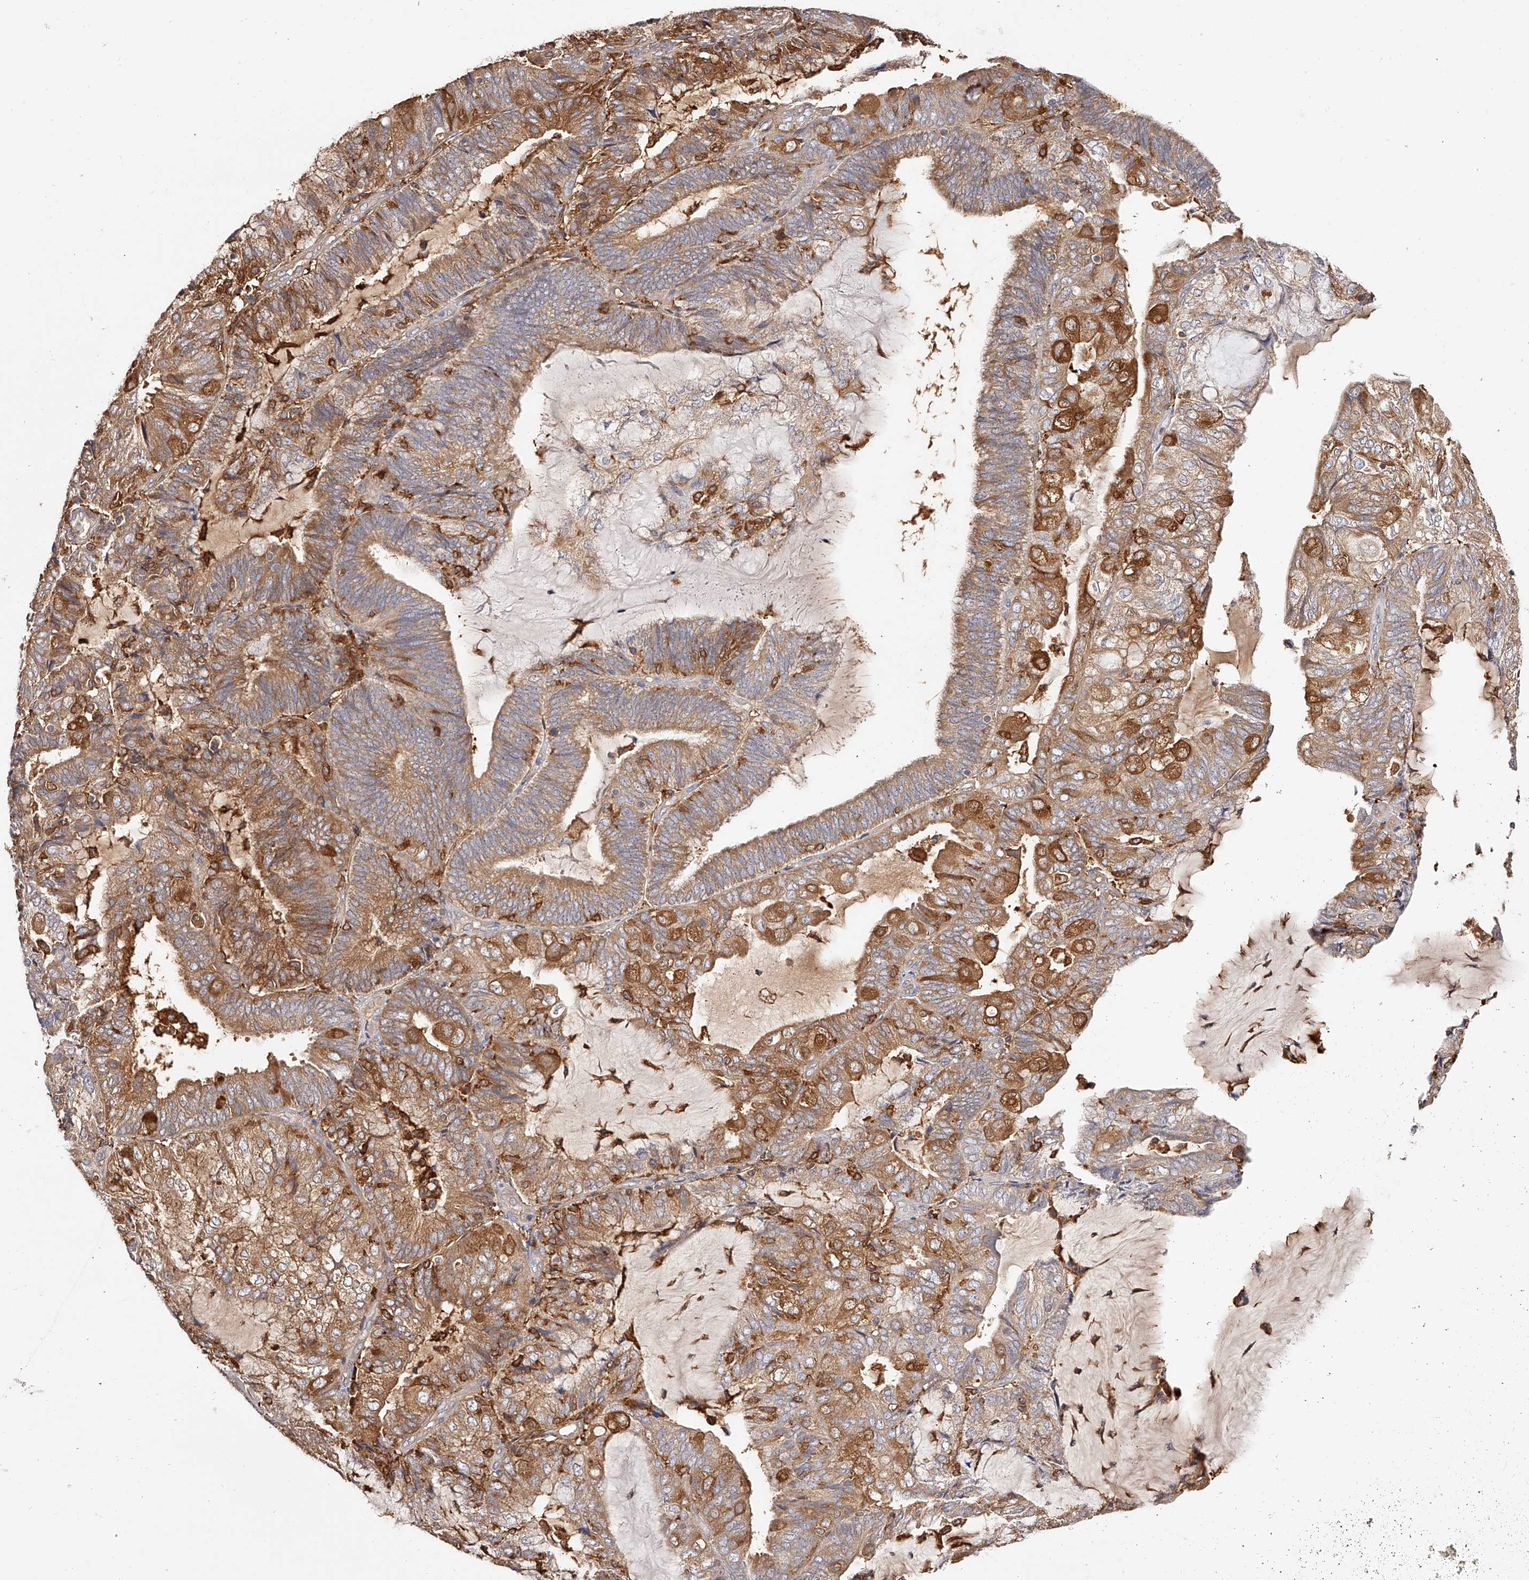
{"staining": {"intensity": "moderate", "quantity": ">75%", "location": "cytoplasmic/membranous"}, "tissue": "endometrial cancer", "cell_type": "Tumor cells", "image_type": "cancer", "snomed": [{"axis": "morphology", "description": "Adenocarcinoma, NOS"}, {"axis": "topography", "description": "Endometrium"}], "caption": "Protein staining by immunohistochemistry (IHC) exhibits moderate cytoplasmic/membranous positivity in about >75% of tumor cells in endometrial cancer (adenocarcinoma).", "gene": "LAP3", "patient": {"sex": "female", "age": 81}}